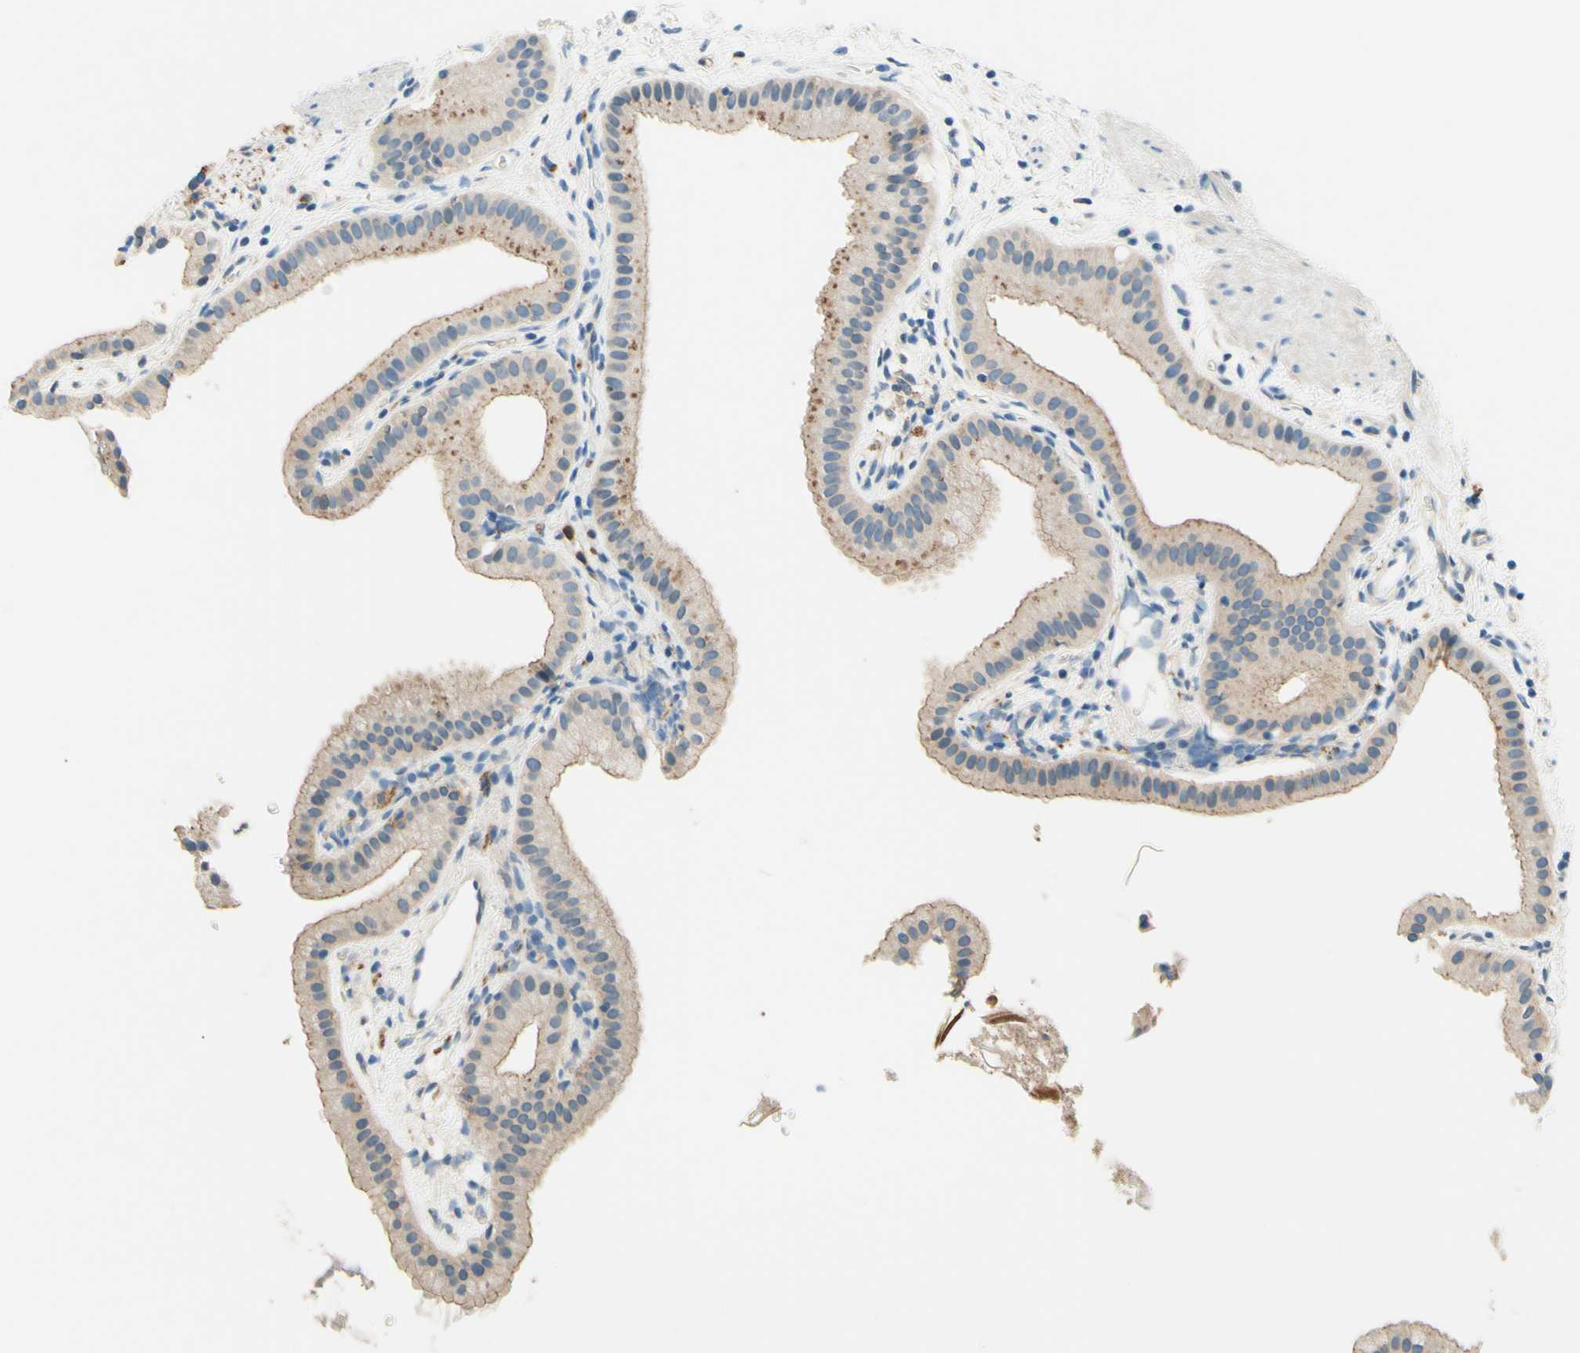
{"staining": {"intensity": "weak", "quantity": ">75%", "location": "cytoplasmic/membranous"}, "tissue": "gallbladder", "cell_type": "Glandular cells", "image_type": "normal", "snomed": [{"axis": "morphology", "description": "Normal tissue, NOS"}, {"axis": "topography", "description": "Gallbladder"}], "caption": "Immunohistochemistry (IHC) (DAB (3,3'-diaminobenzidine)) staining of benign human gallbladder shows weak cytoplasmic/membranous protein positivity in approximately >75% of glandular cells. The protein is stained brown, and the nuclei are stained in blue (DAB (3,3'-diaminobenzidine) IHC with brightfield microscopy, high magnification).", "gene": "SIGLEC9", "patient": {"sex": "female", "age": 64}}